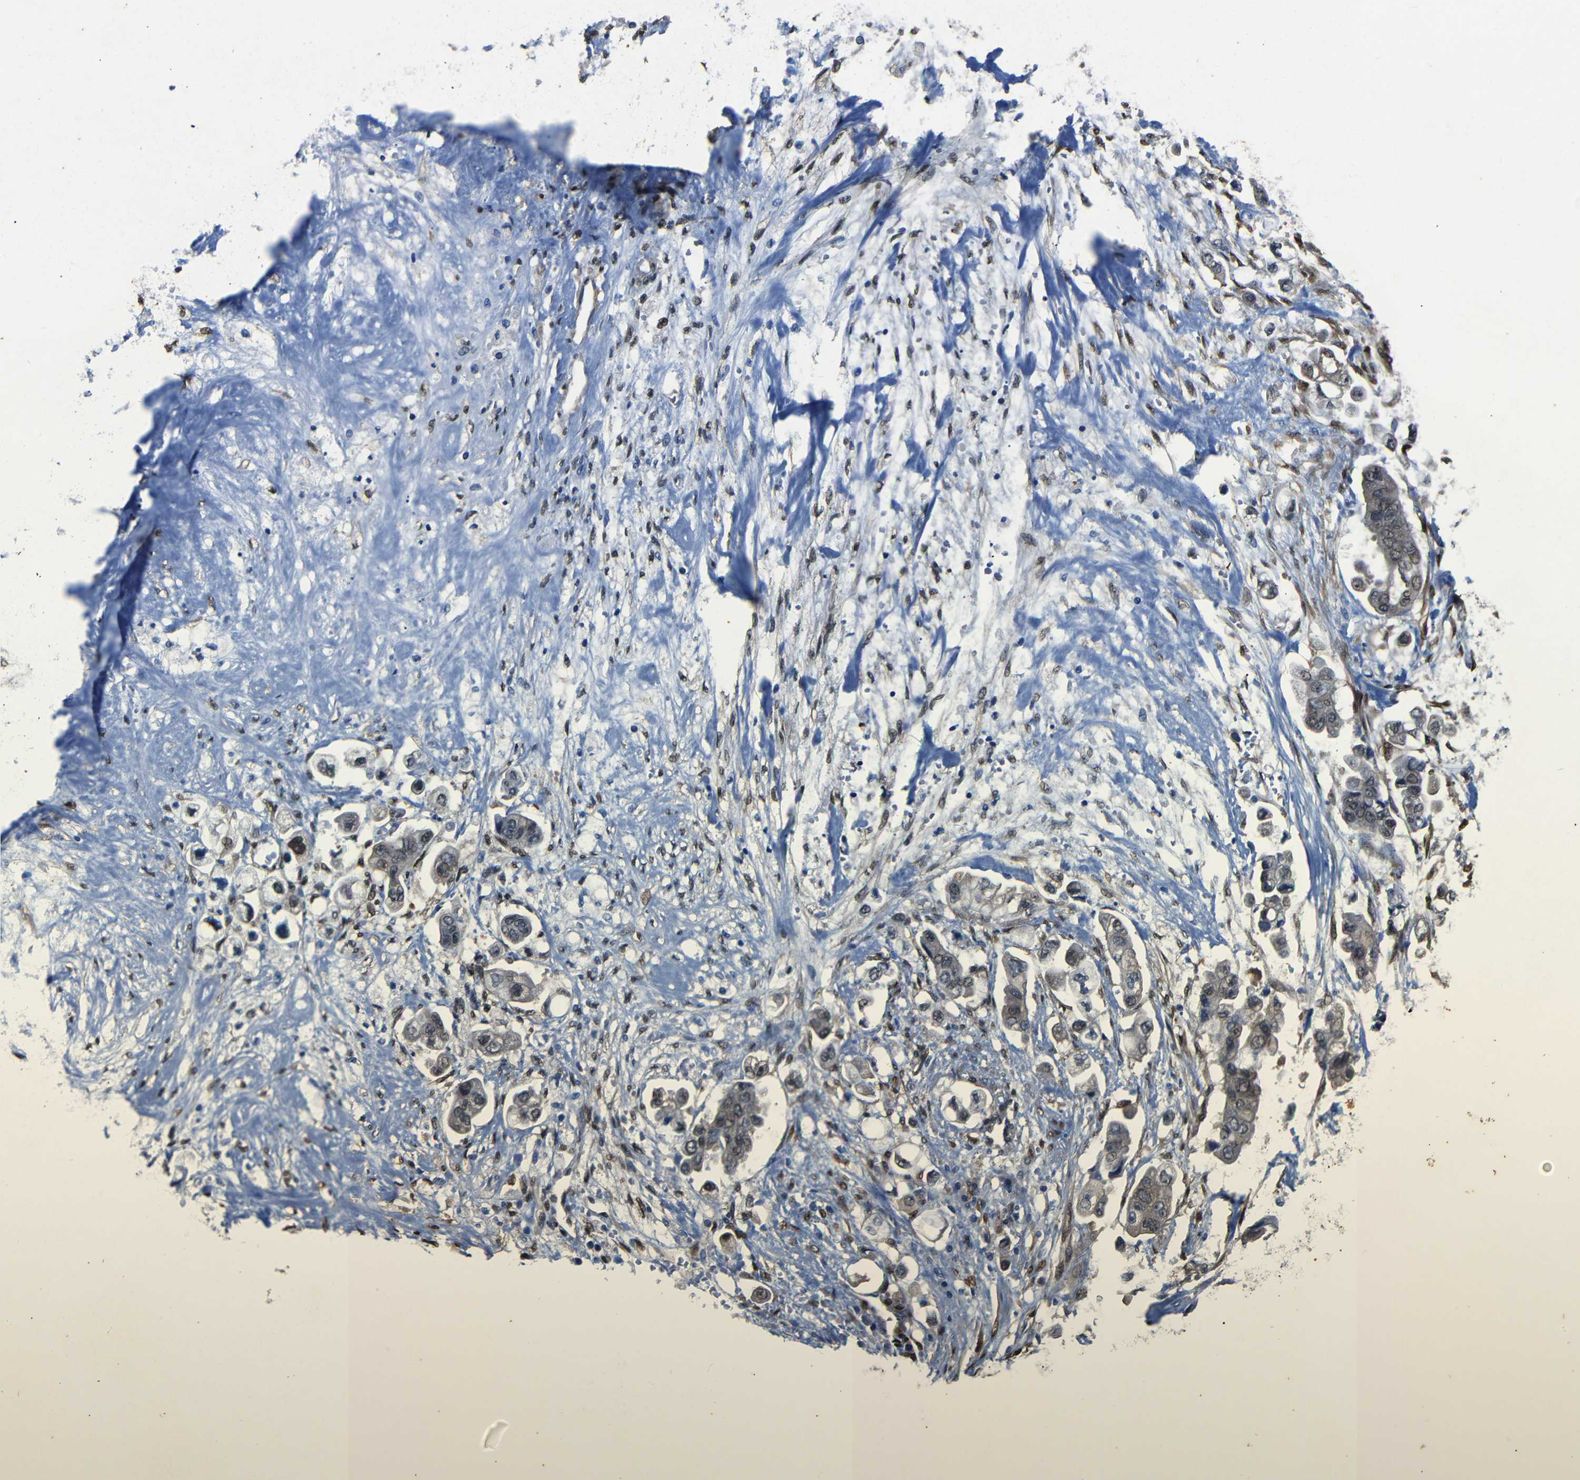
{"staining": {"intensity": "weak", "quantity": "<25%", "location": "cytoplasmic/membranous,nuclear"}, "tissue": "stomach cancer", "cell_type": "Tumor cells", "image_type": "cancer", "snomed": [{"axis": "morphology", "description": "Adenocarcinoma, NOS"}, {"axis": "topography", "description": "Stomach"}], "caption": "Protein analysis of stomach cancer exhibits no significant staining in tumor cells. (Brightfield microscopy of DAB immunohistochemistry (IHC) at high magnification).", "gene": "YAP1", "patient": {"sex": "male", "age": 62}}